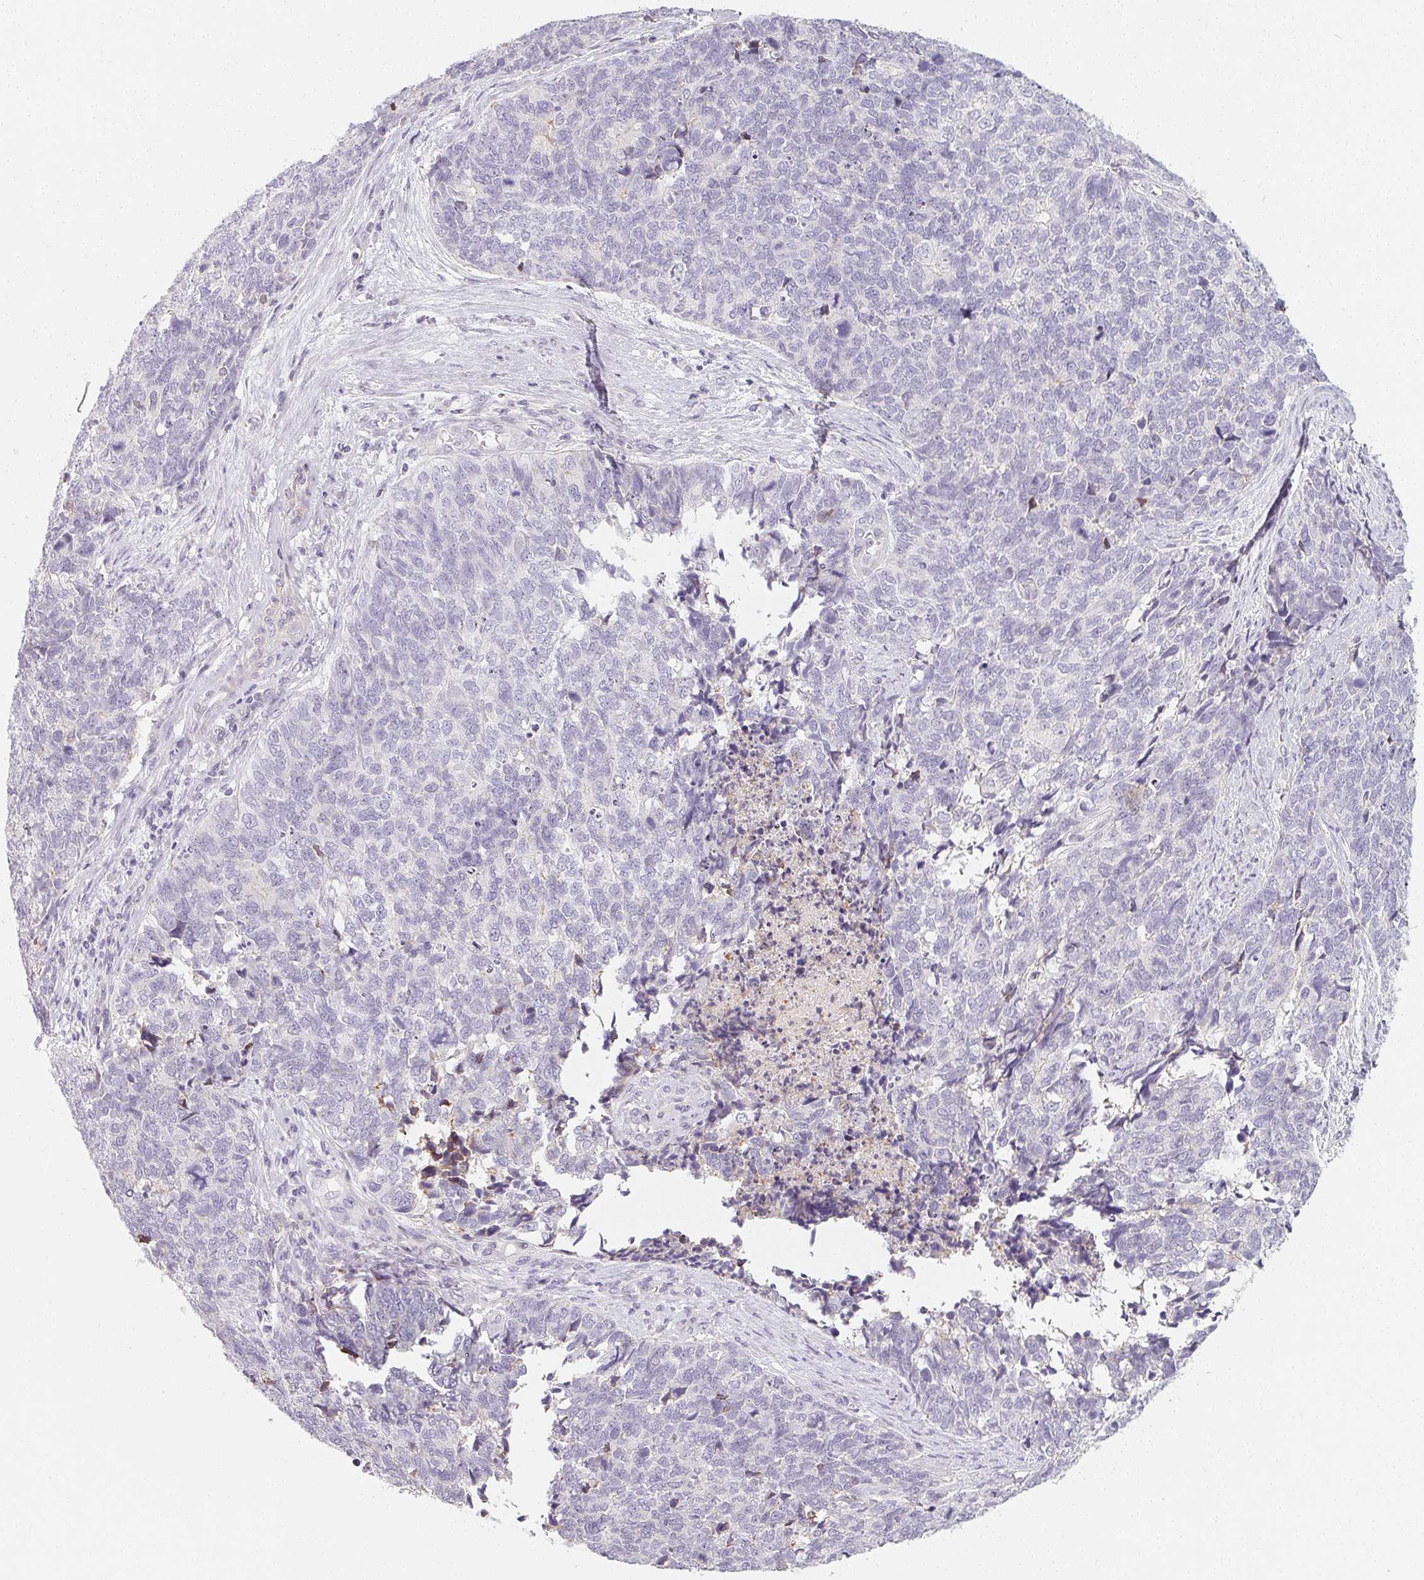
{"staining": {"intensity": "negative", "quantity": "none", "location": "none"}, "tissue": "cervical cancer", "cell_type": "Tumor cells", "image_type": "cancer", "snomed": [{"axis": "morphology", "description": "Adenocarcinoma, NOS"}, {"axis": "topography", "description": "Cervix"}], "caption": "A histopathology image of cervical cancer stained for a protein demonstrates no brown staining in tumor cells.", "gene": "LRRC23", "patient": {"sex": "female", "age": 63}}